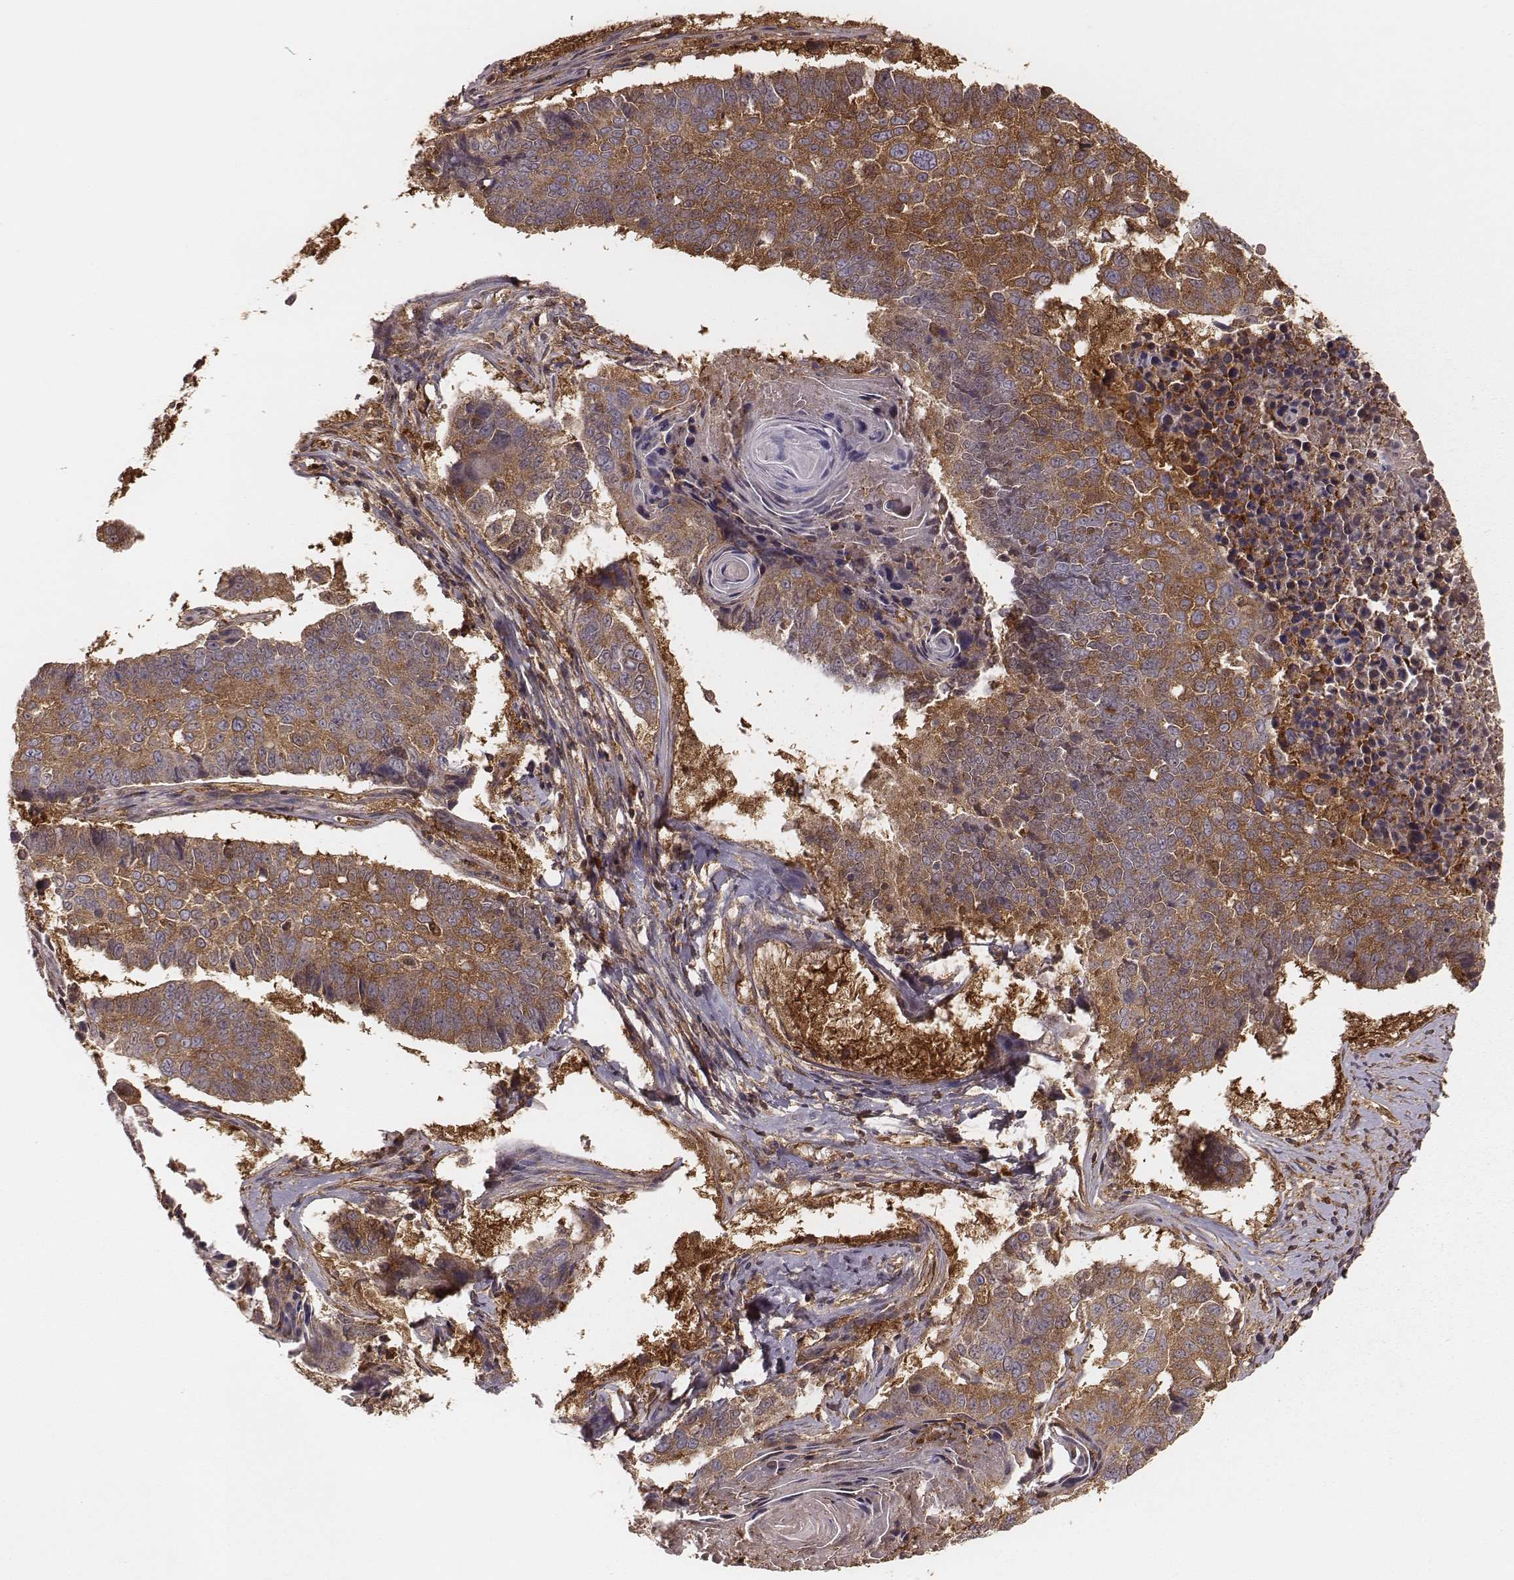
{"staining": {"intensity": "moderate", "quantity": ">75%", "location": "cytoplasmic/membranous"}, "tissue": "lung cancer", "cell_type": "Tumor cells", "image_type": "cancer", "snomed": [{"axis": "morphology", "description": "Squamous cell carcinoma, NOS"}, {"axis": "topography", "description": "Lung"}], "caption": "The photomicrograph exhibits a brown stain indicating the presence of a protein in the cytoplasmic/membranous of tumor cells in squamous cell carcinoma (lung). (IHC, brightfield microscopy, high magnification).", "gene": "CARS1", "patient": {"sex": "male", "age": 73}}